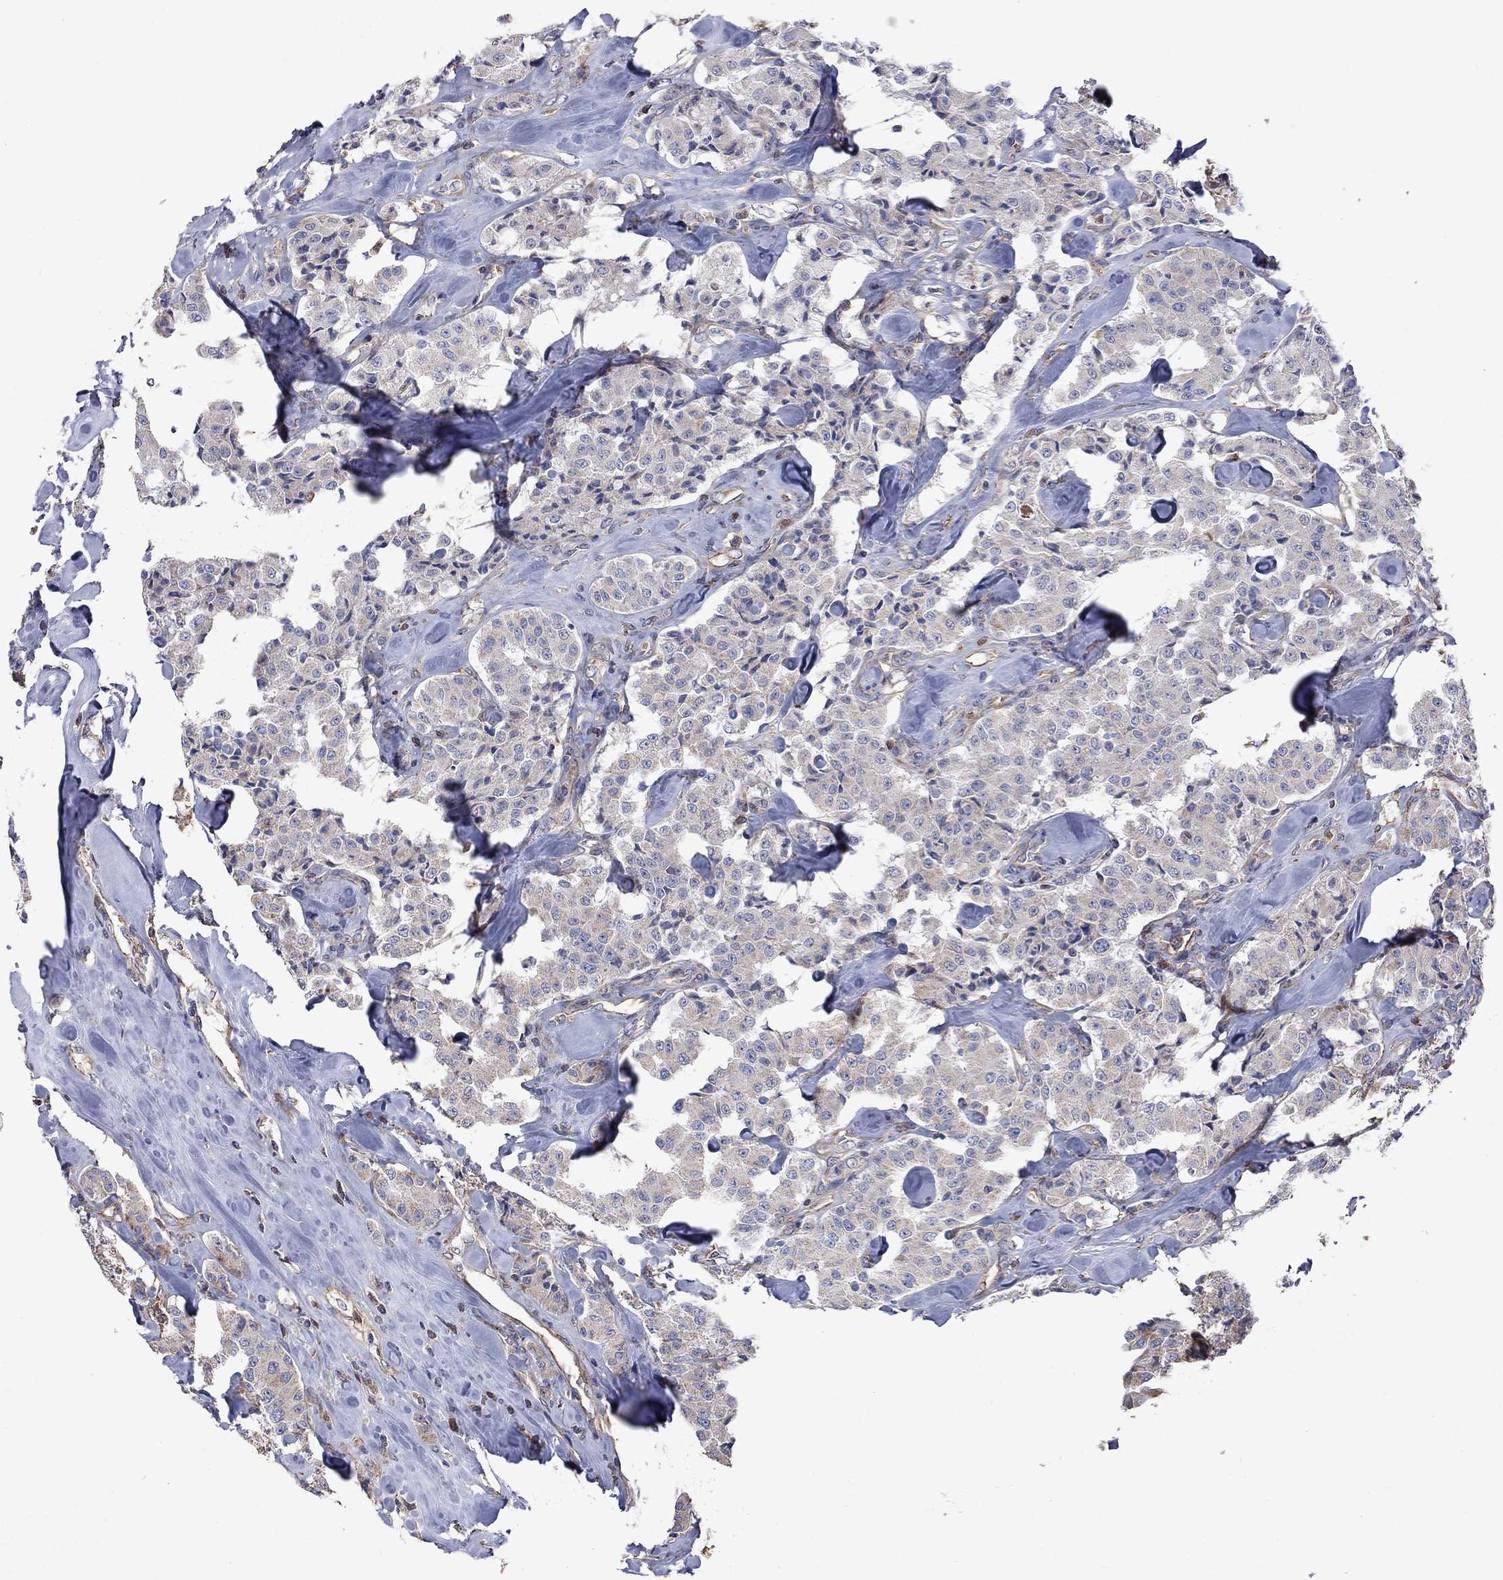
{"staining": {"intensity": "negative", "quantity": "none", "location": "none"}, "tissue": "carcinoid", "cell_type": "Tumor cells", "image_type": "cancer", "snomed": [{"axis": "morphology", "description": "Carcinoid, malignant, NOS"}, {"axis": "topography", "description": "Pancreas"}], "caption": "IHC image of neoplastic tissue: human carcinoid stained with DAB reveals no significant protein staining in tumor cells.", "gene": "CAMKK2", "patient": {"sex": "male", "age": 41}}